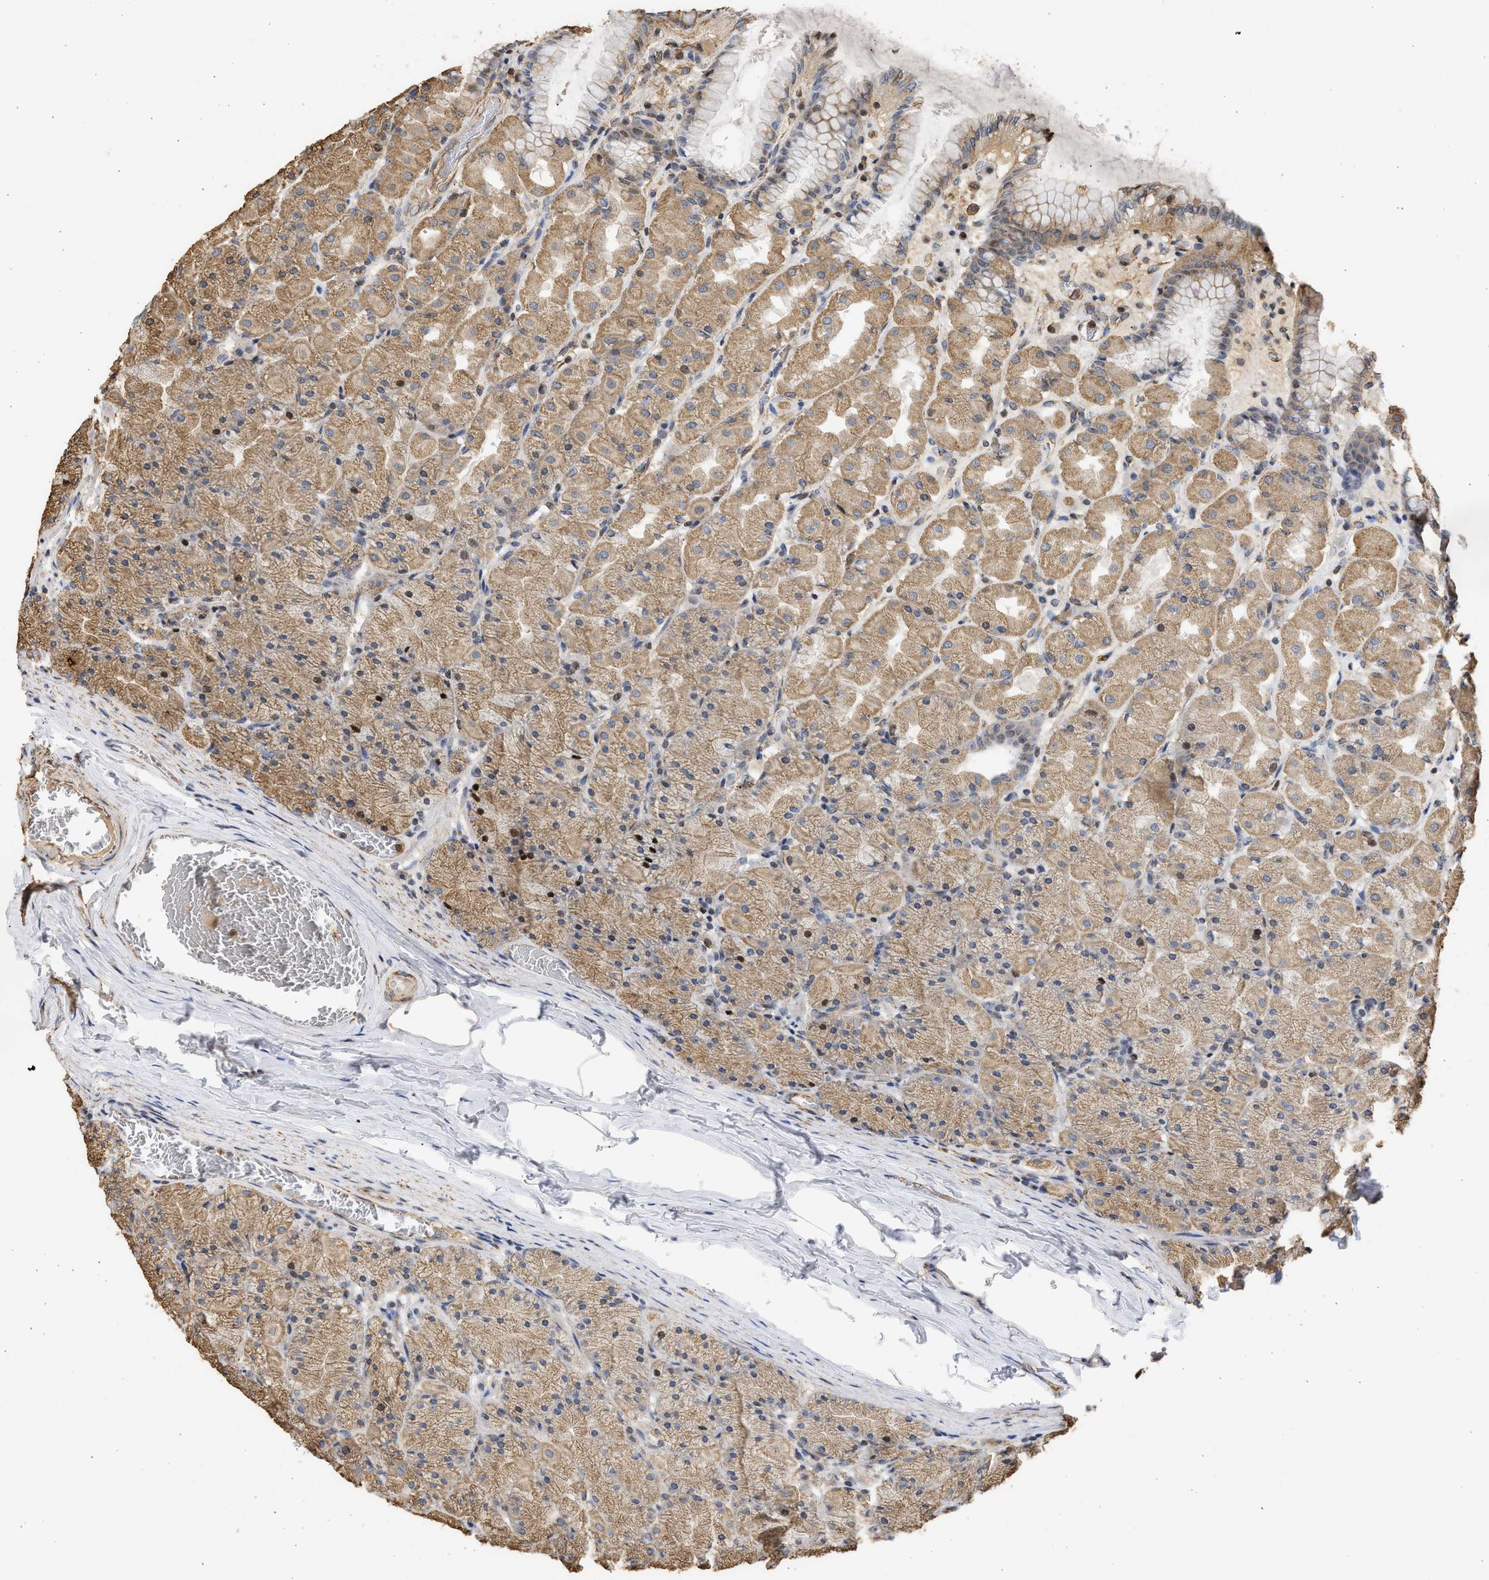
{"staining": {"intensity": "moderate", "quantity": ">75%", "location": "cytoplasmic/membranous,nuclear"}, "tissue": "stomach", "cell_type": "Glandular cells", "image_type": "normal", "snomed": [{"axis": "morphology", "description": "Normal tissue, NOS"}, {"axis": "topography", "description": "Stomach, upper"}], "caption": "A micrograph of human stomach stained for a protein displays moderate cytoplasmic/membranous,nuclear brown staining in glandular cells.", "gene": "ENSG00000142539", "patient": {"sex": "female", "age": 56}}